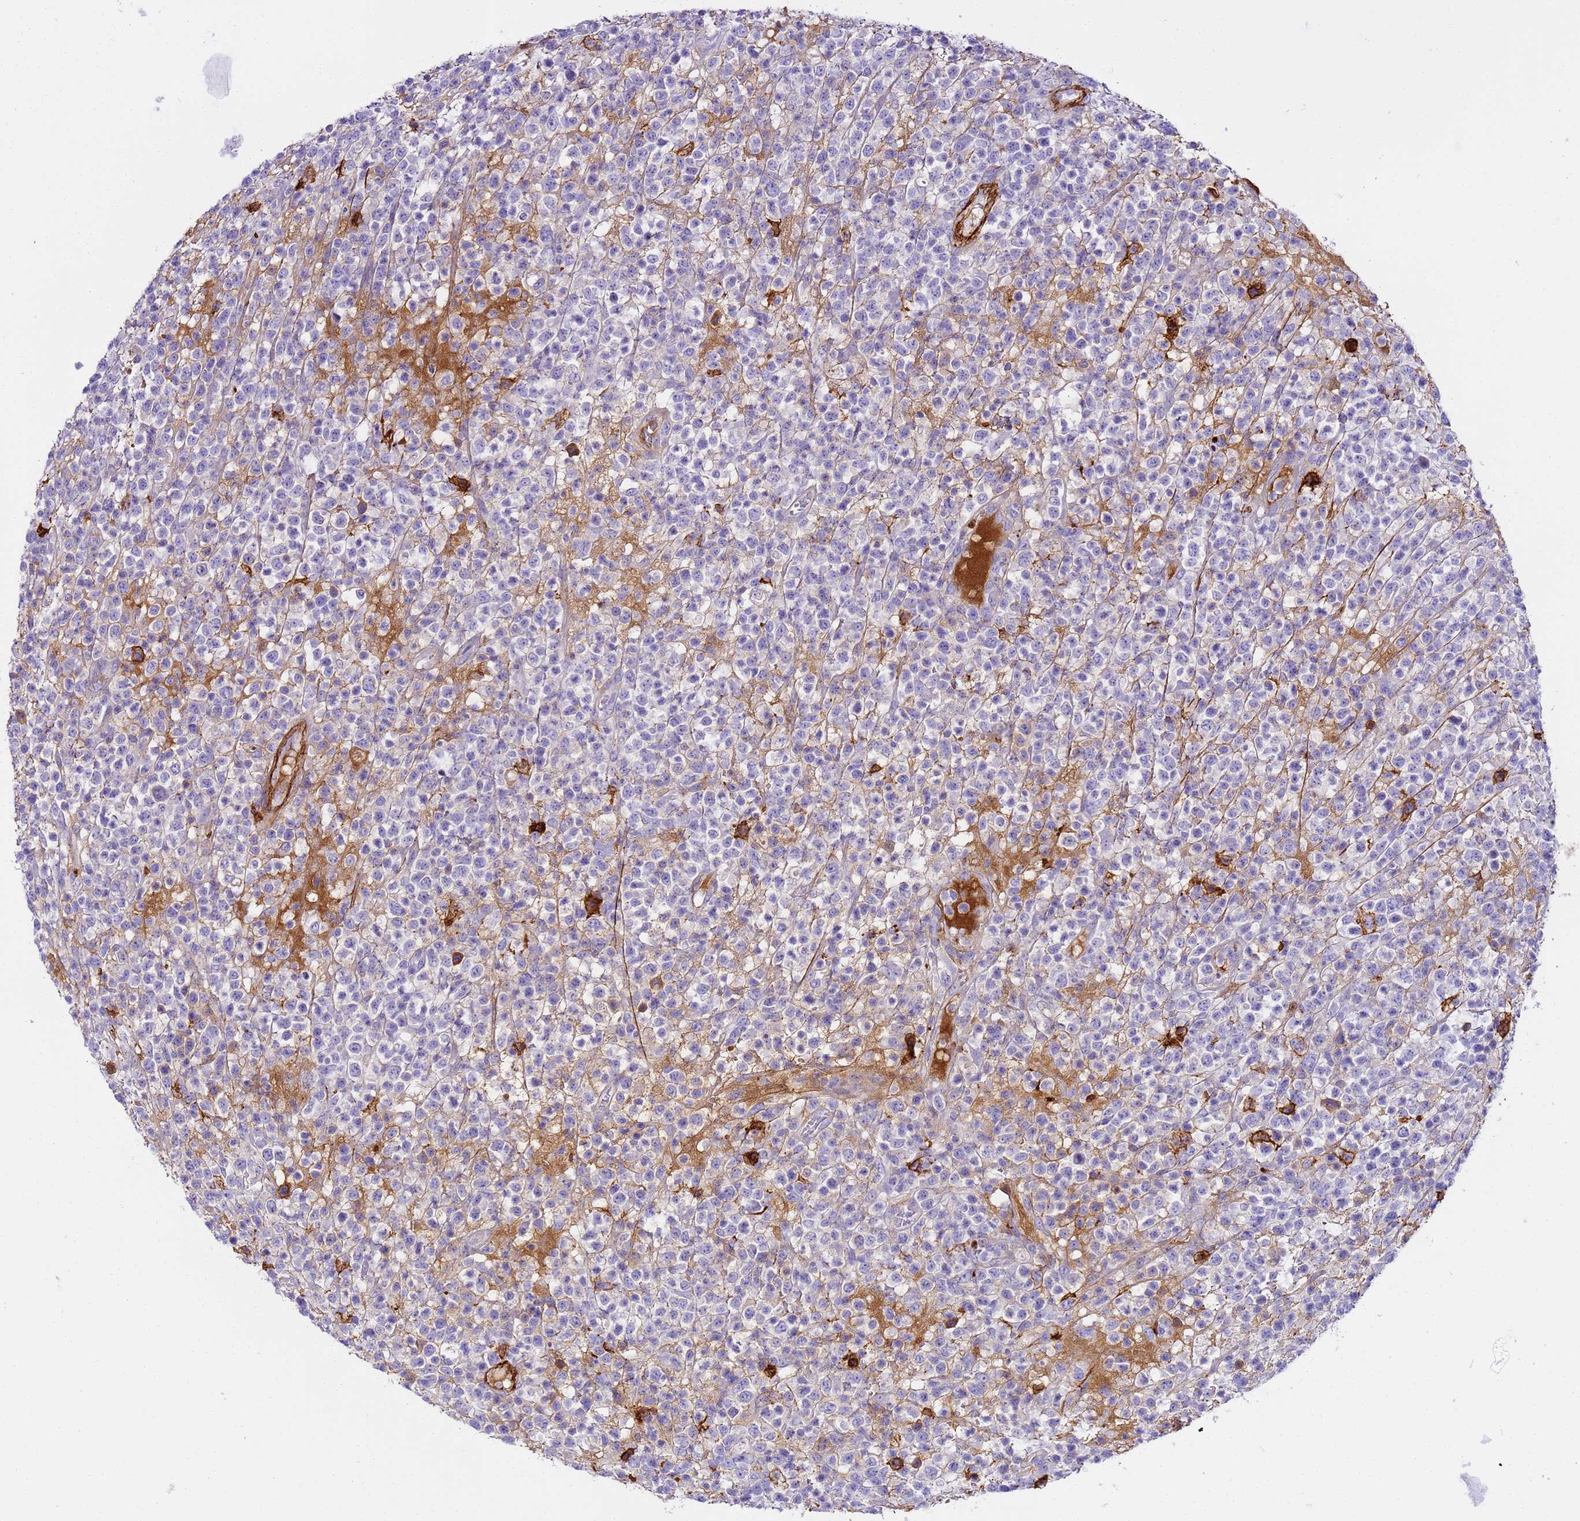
{"staining": {"intensity": "negative", "quantity": "none", "location": "none"}, "tissue": "lymphoma", "cell_type": "Tumor cells", "image_type": "cancer", "snomed": [{"axis": "morphology", "description": "Malignant lymphoma, non-Hodgkin's type, High grade"}, {"axis": "topography", "description": "Colon"}], "caption": "DAB (3,3'-diaminobenzidine) immunohistochemical staining of high-grade malignant lymphoma, non-Hodgkin's type shows no significant expression in tumor cells.", "gene": "CFHR2", "patient": {"sex": "female", "age": 53}}